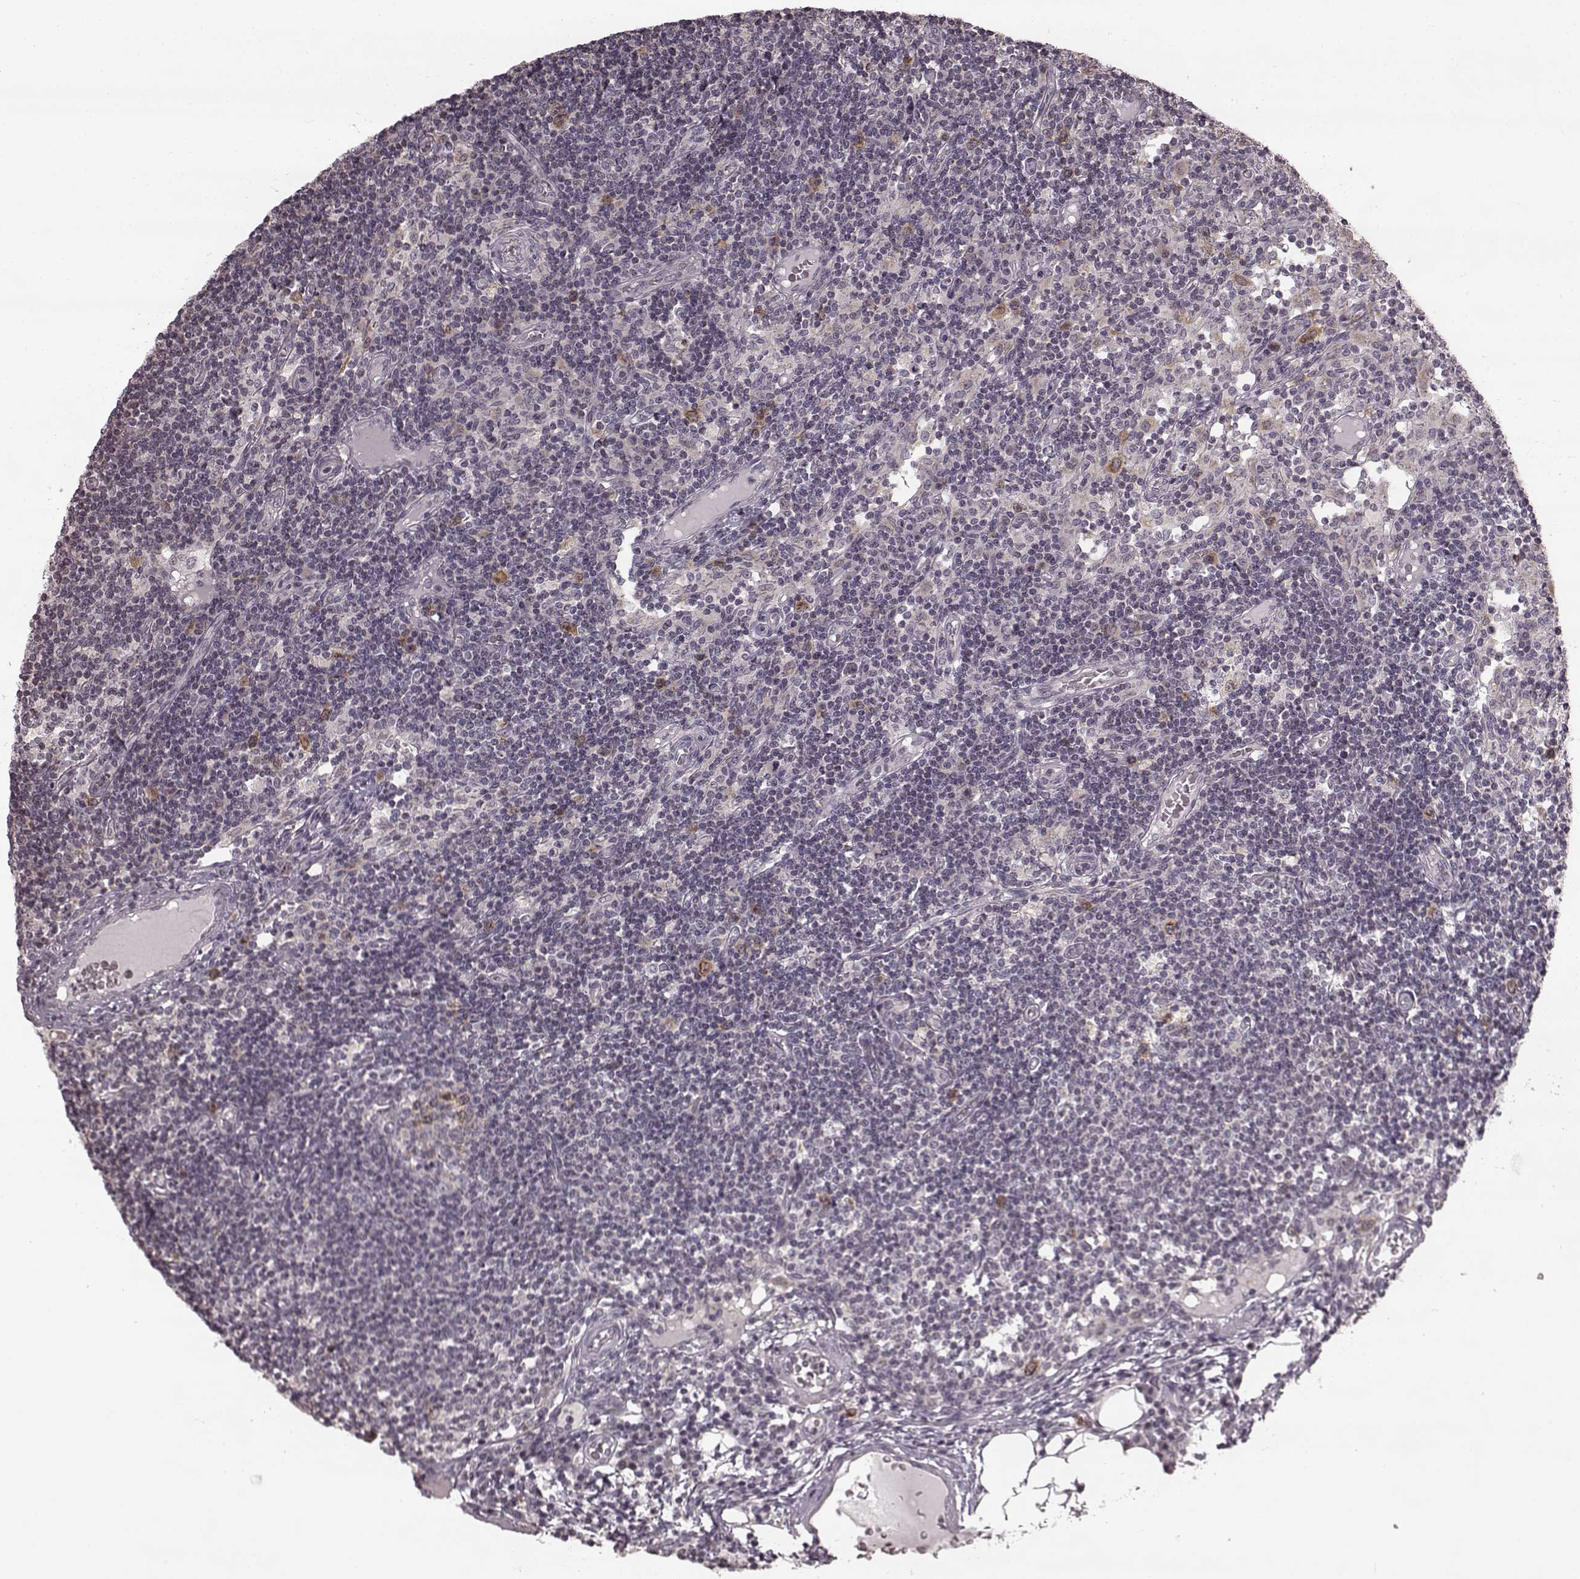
{"staining": {"intensity": "moderate", "quantity": "<25%", "location": "cytoplasmic/membranous"}, "tissue": "lymph node", "cell_type": "Non-germinal center cells", "image_type": "normal", "snomed": [{"axis": "morphology", "description": "Normal tissue, NOS"}, {"axis": "topography", "description": "Lymph node"}], "caption": "Immunohistochemical staining of normal lymph node exhibits <25% levels of moderate cytoplasmic/membranous protein staining in approximately <25% of non-germinal center cells.", "gene": "HMMR", "patient": {"sex": "female", "age": 72}}